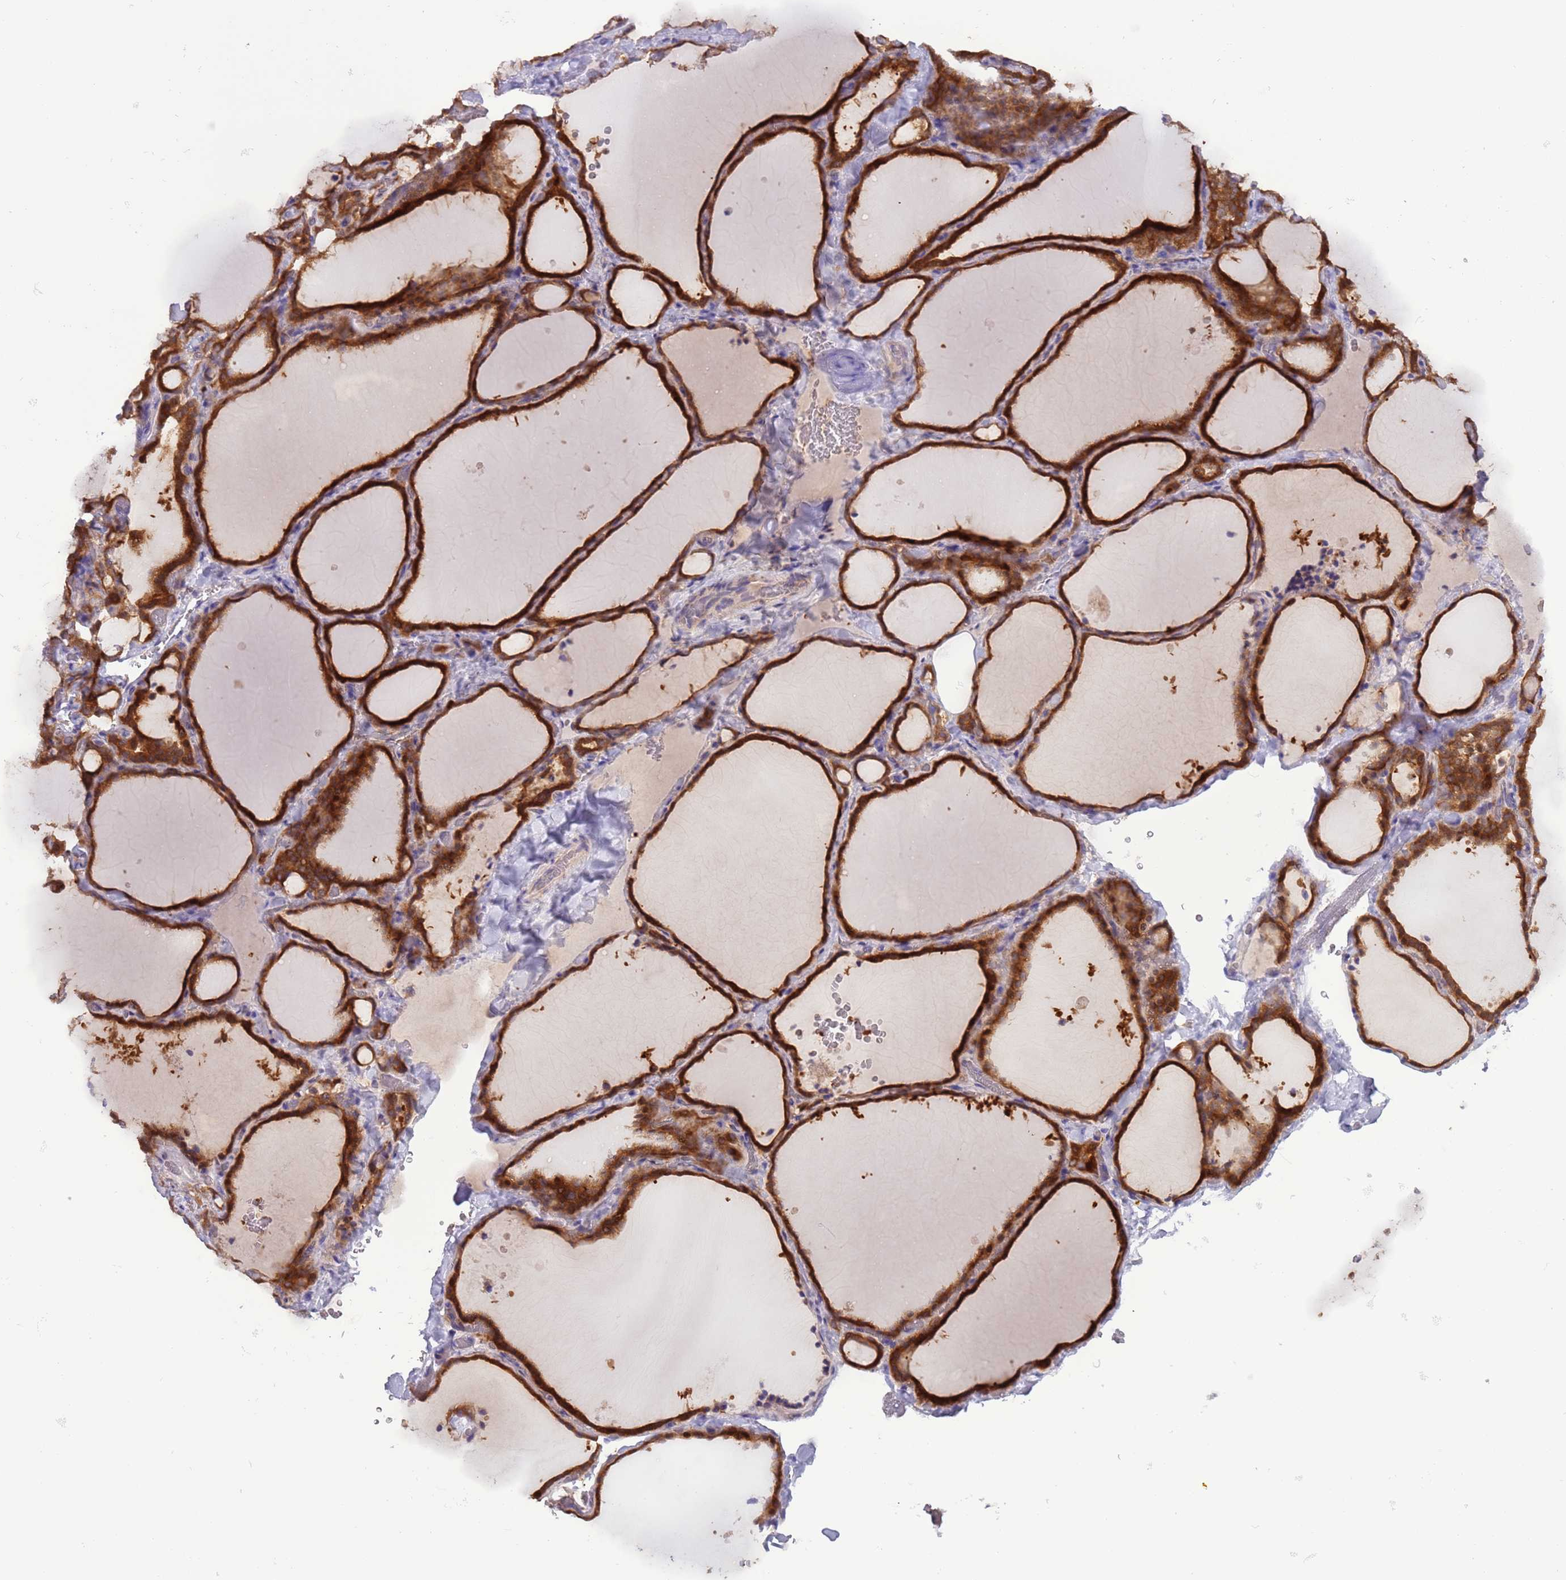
{"staining": {"intensity": "strong", "quantity": ">75%", "location": "cytoplasmic/membranous"}, "tissue": "thyroid gland", "cell_type": "Glandular cells", "image_type": "normal", "snomed": [{"axis": "morphology", "description": "Normal tissue, NOS"}, {"axis": "topography", "description": "Thyroid gland"}], "caption": "Protein analysis of benign thyroid gland demonstrates strong cytoplasmic/membranous expression in approximately >75% of glandular cells. The staining was performed using DAB (3,3'-diaminobenzidine), with brown indicating positive protein expression. Nuclei are stained blue with hematoxylin.", "gene": "UQCRQ", "patient": {"sex": "female", "age": 22}}